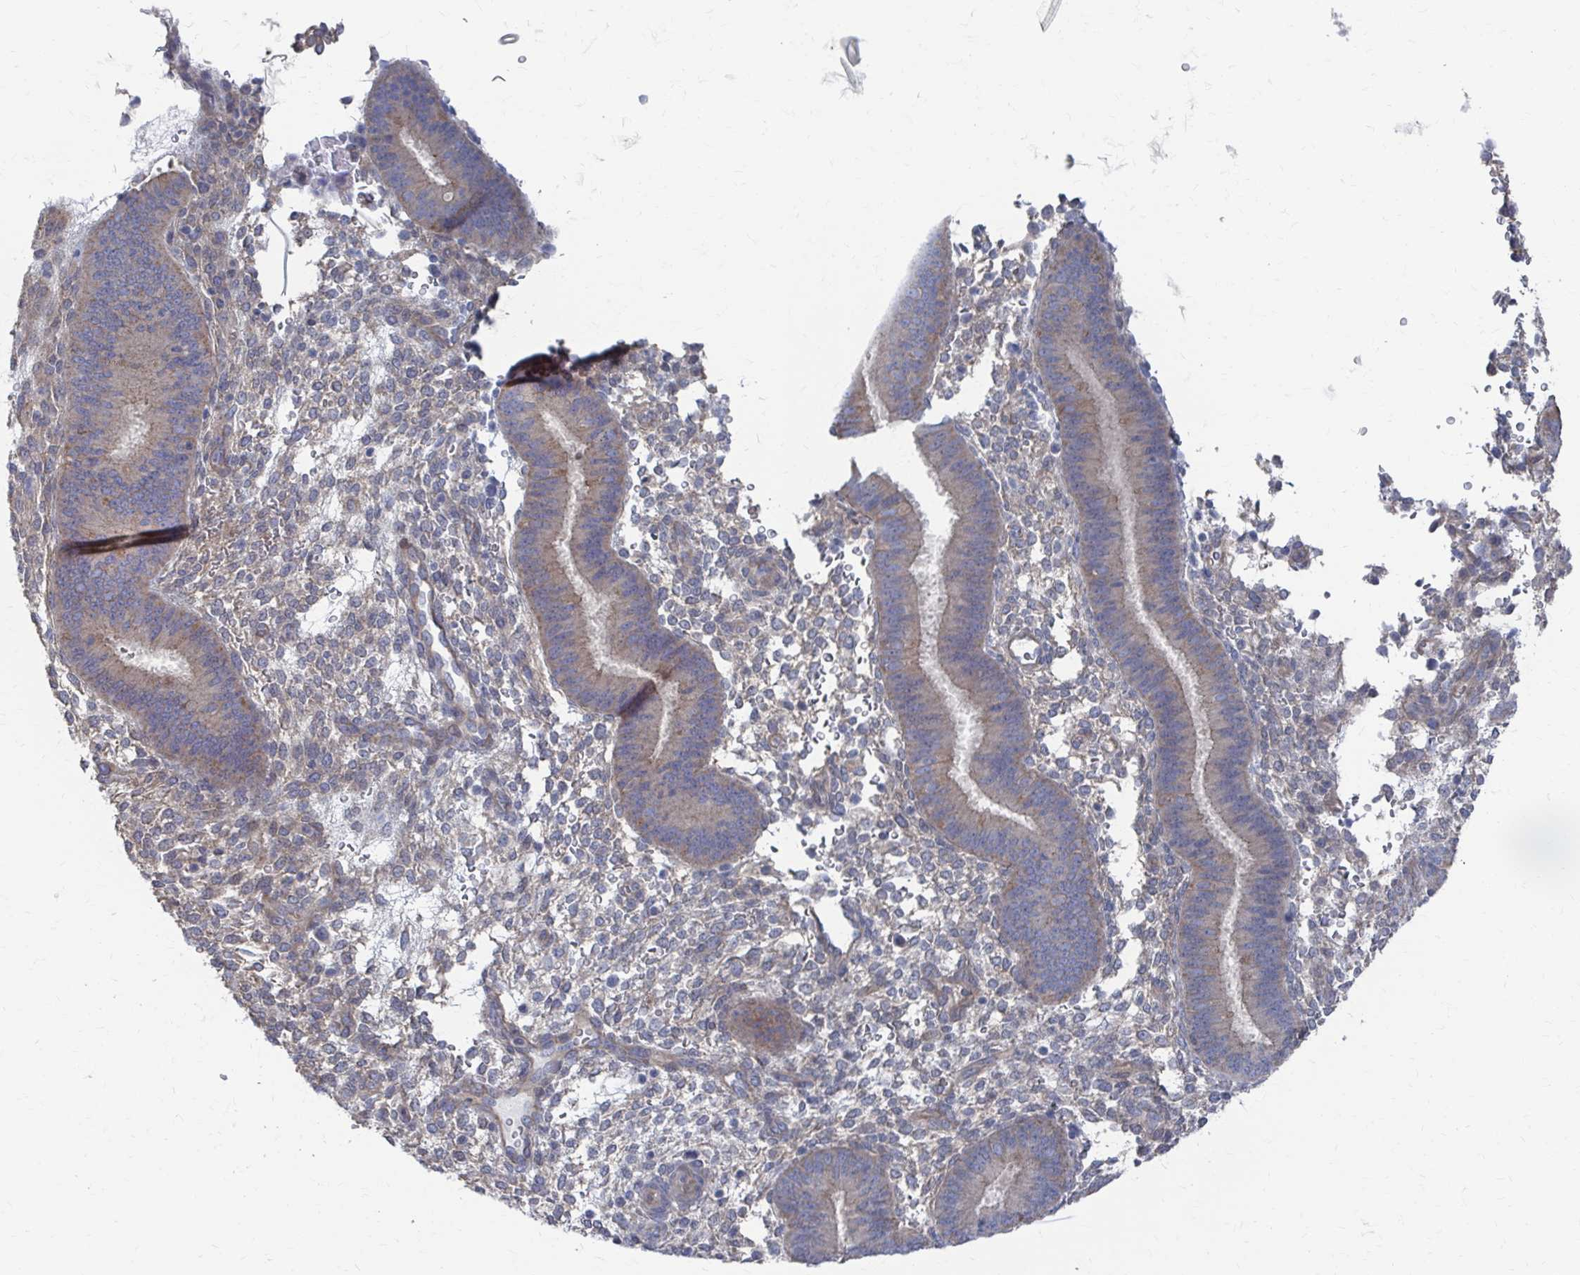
{"staining": {"intensity": "negative", "quantity": "none", "location": "none"}, "tissue": "endometrium", "cell_type": "Cells in endometrial stroma", "image_type": "normal", "snomed": [{"axis": "morphology", "description": "Normal tissue, NOS"}, {"axis": "topography", "description": "Endometrium"}], "caption": "This image is of normal endometrium stained with immunohistochemistry to label a protein in brown with the nuclei are counter-stained blue. There is no staining in cells in endometrial stroma. Brightfield microscopy of immunohistochemistry stained with DAB (3,3'-diaminobenzidine) (brown) and hematoxylin (blue), captured at high magnification.", "gene": "PLEKHG7", "patient": {"sex": "female", "age": 39}}